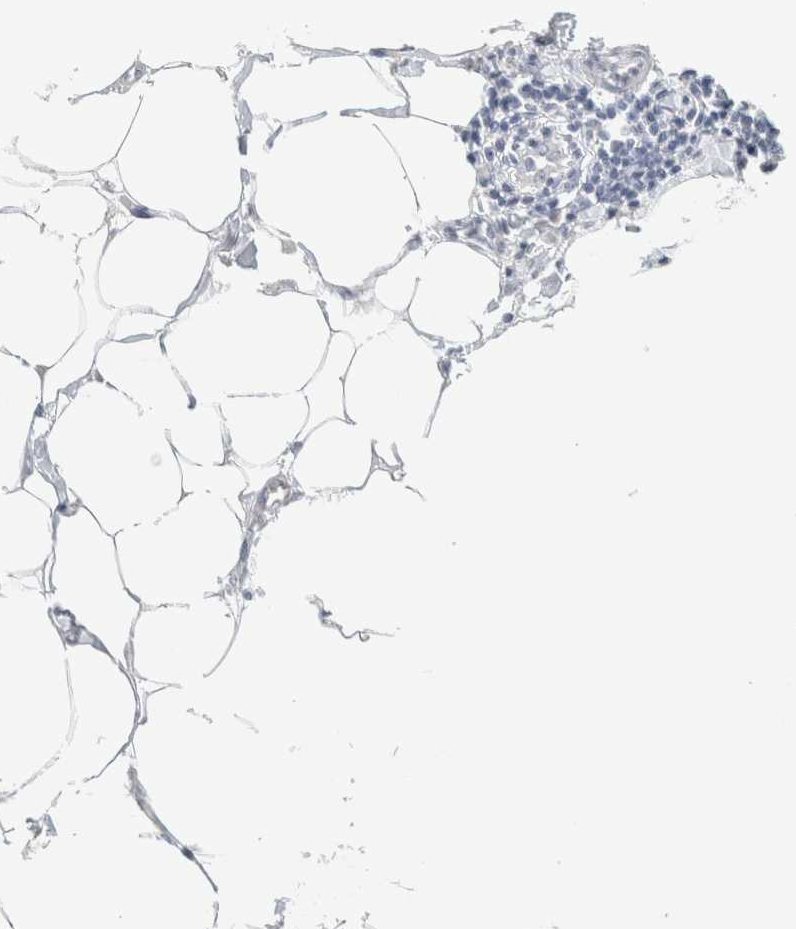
{"staining": {"intensity": "negative", "quantity": "none", "location": "none"}, "tissue": "adipose tissue", "cell_type": "Adipocytes", "image_type": "normal", "snomed": [{"axis": "morphology", "description": "Normal tissue, NOS"}, {"axis": "morphology", "description": "Adenocarcinoma, NOS"}, {"axis": "topography", "description": "Colon"}, {"axis": "topography", "description": "Peripheral nerve tissue"}], "caption": "Immunohistochemical staining of benign human adipose tissue displays no significant positivity in adipocytes.", "gene": "NEFM", "patient": {"sex": "male", "age": 14}}